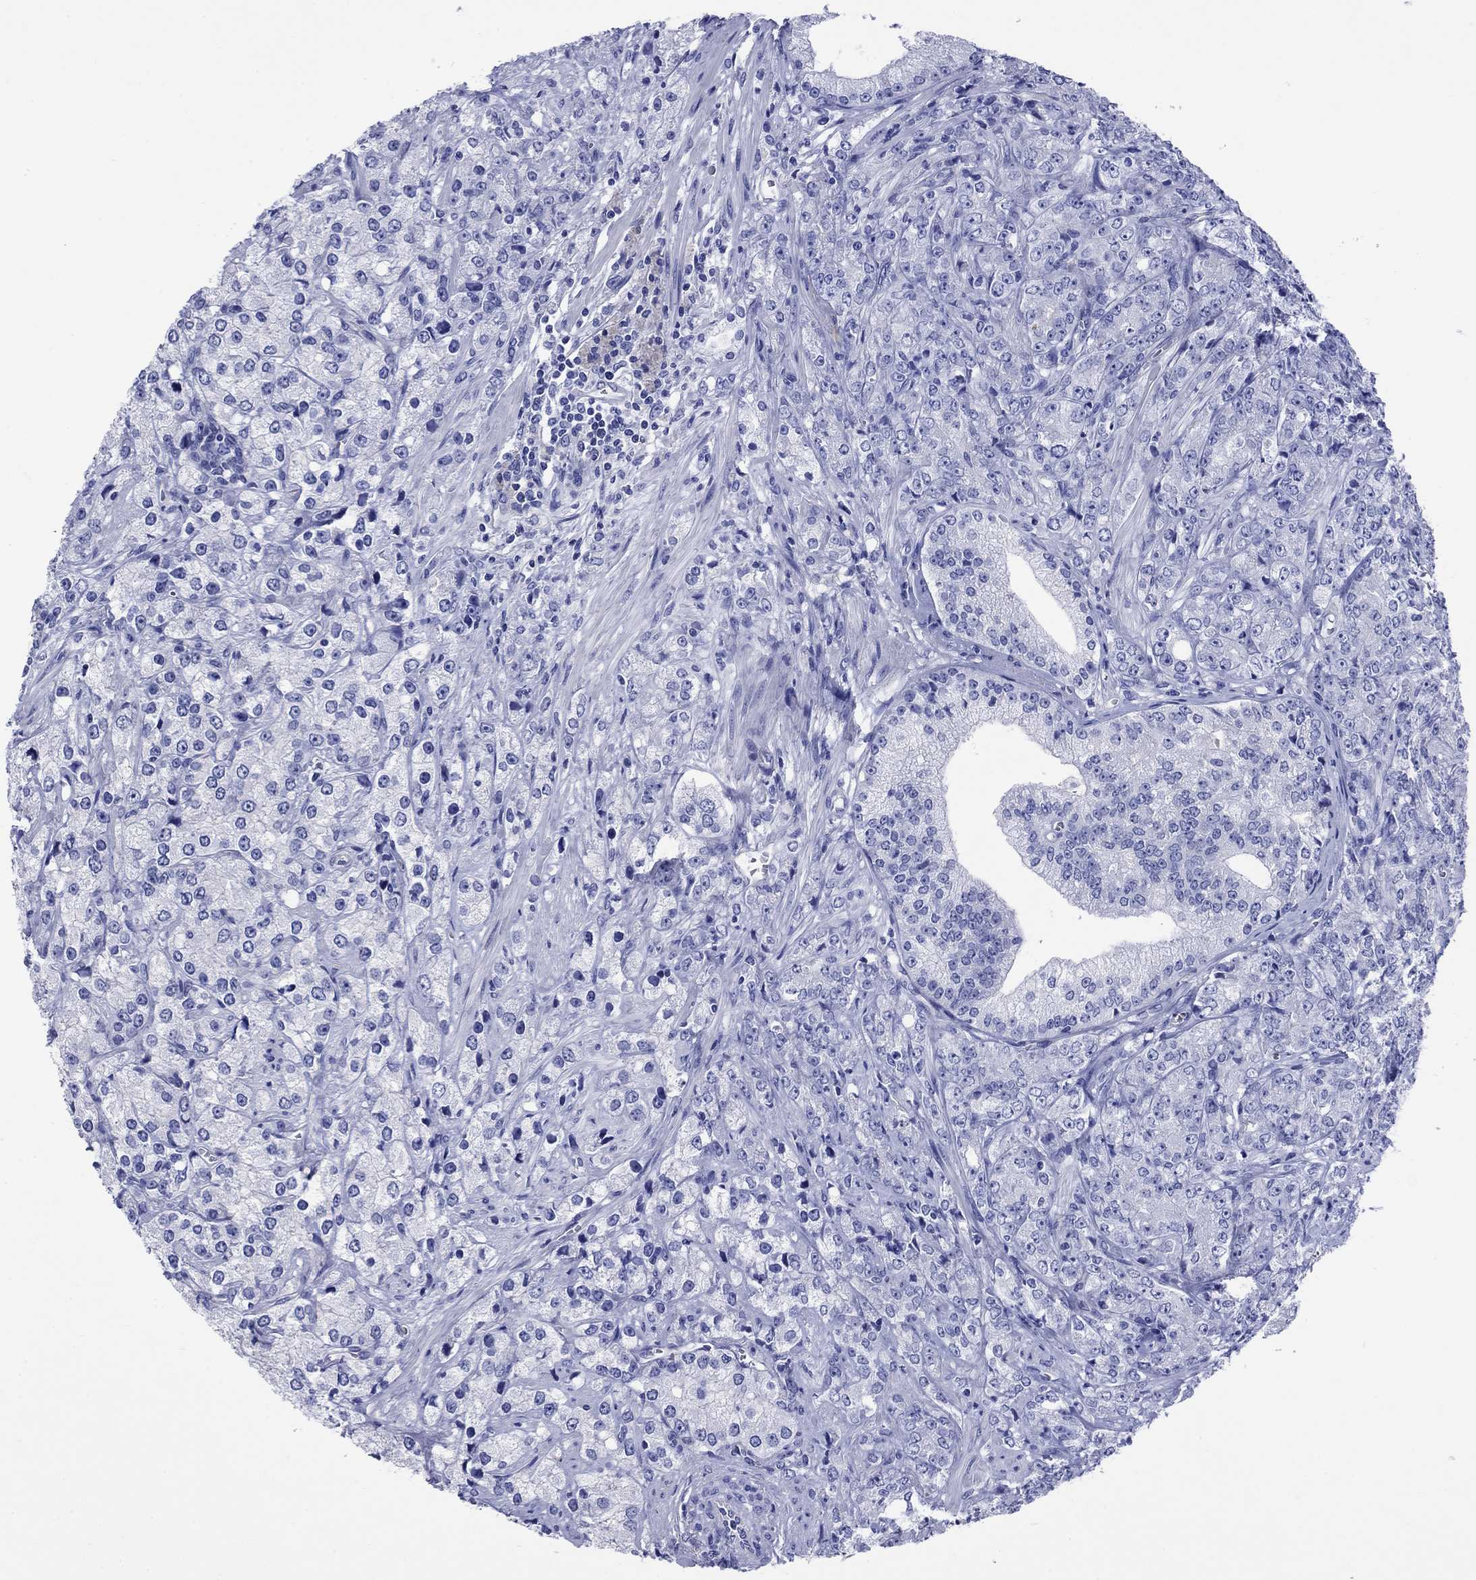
{"staining": {"intensity": "negative", "quantity": "none", "location": "none"}, "tissue": "prostate cancer", "cell_type": "Tumor cells", "image_type": "cancer", "snomed": [{"axis": "morphology", "description": "Adenocarcinoma, NOS"}, {"axis": "topography", "description": "Prostate and seminal vesicle, NOS"}, {"axis": "topography", "description": "Prostate"}], "caption": "Immunohistochemistry micrograph of neoplastic tissue: human prostate cancer stained with DAB (3,3'-diaminobenzidine) demonstrates no significant protein expression in tumor cells. (DAB immunohistochemistry (IHC) with hematoxylin counter stain).", "gene": "SLC1A2", "patient": {"sex": "male", "age": 68}}